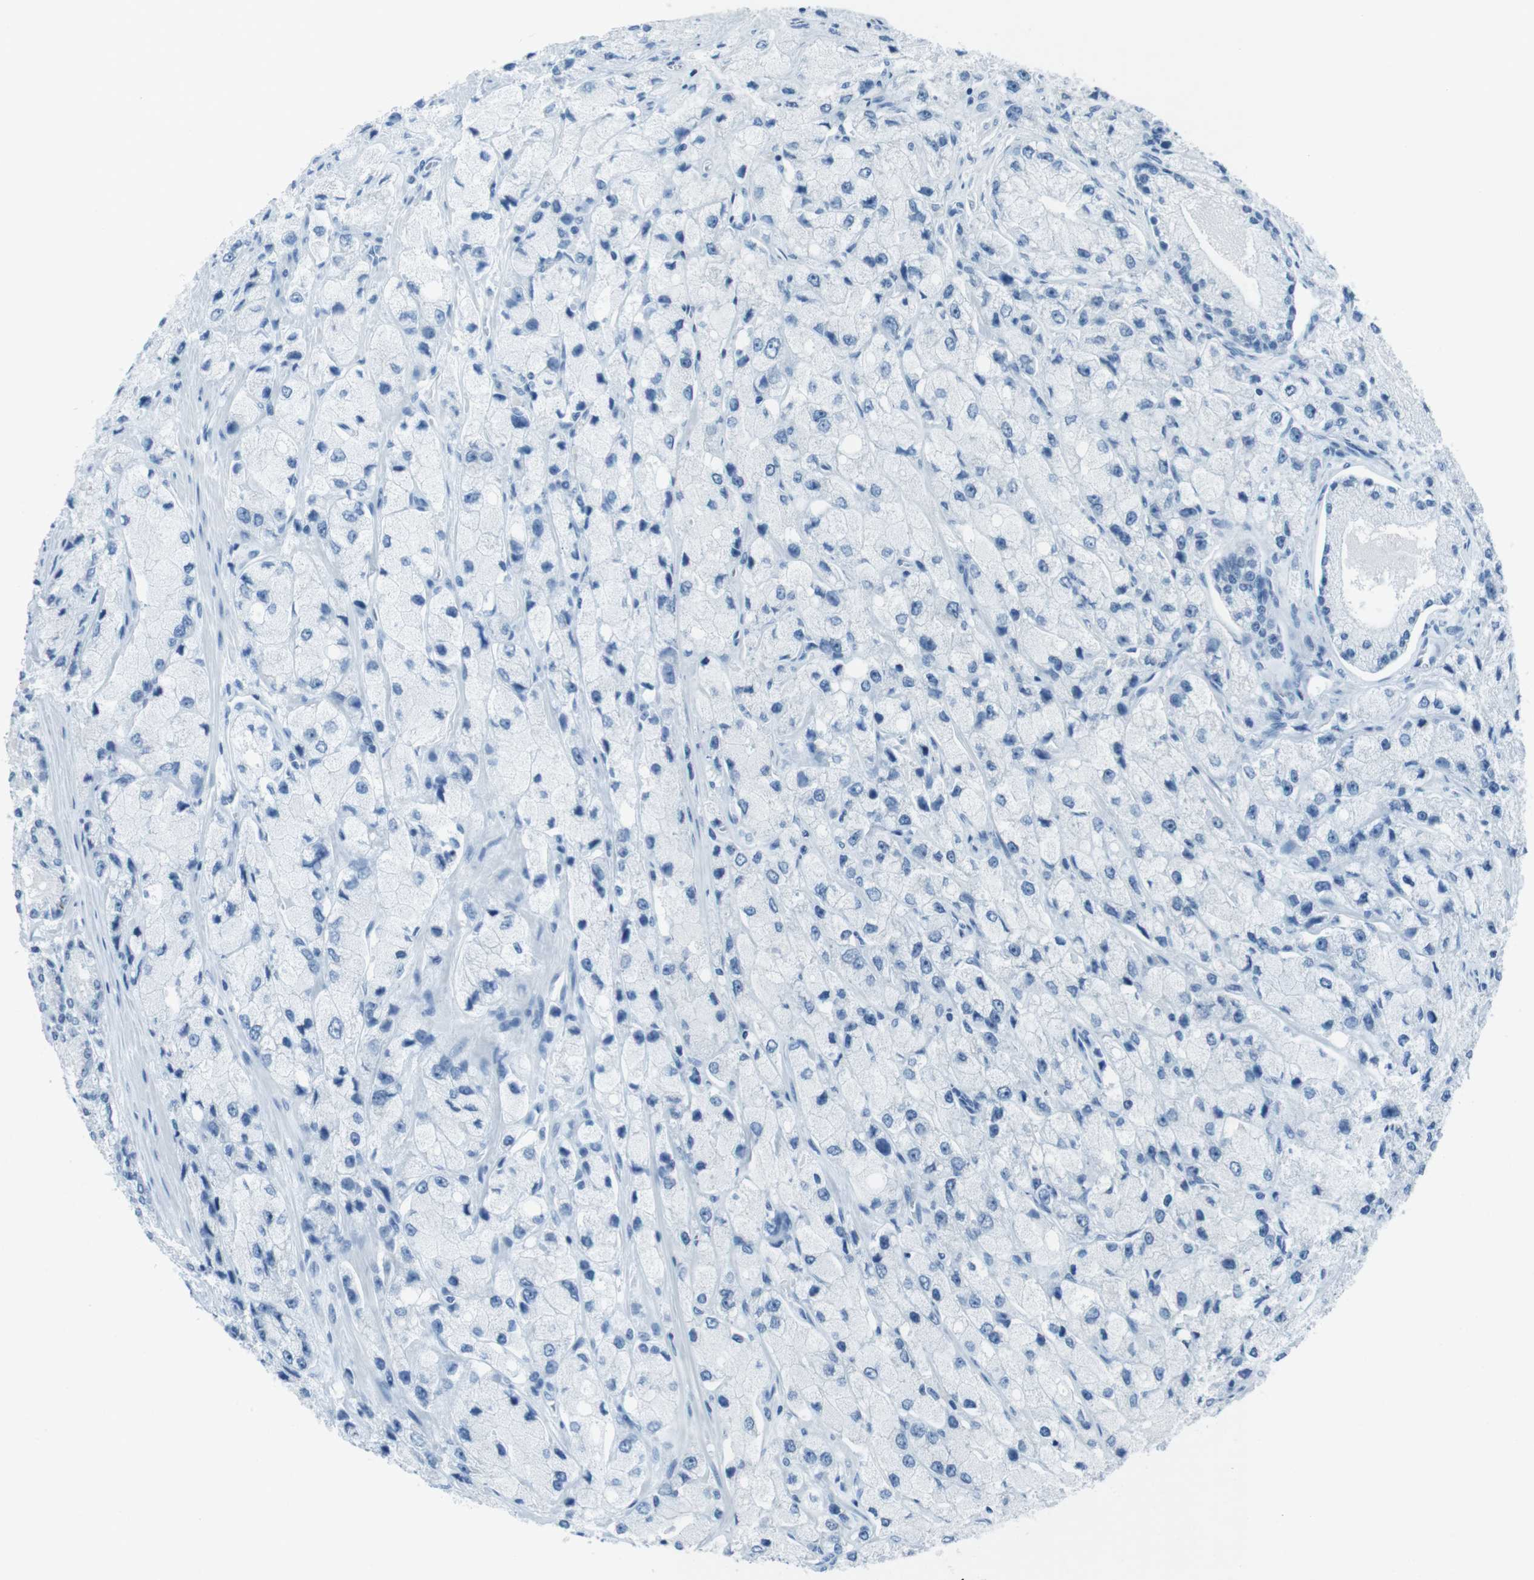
{"staining": {"intensity": "negative", "quantity": "none", "location": "none"}, "tissue": "prostate cancer", "cell_type": "Tumor cells", "image_type": "cancer", "snomed": [{"axis": "morphology", "description": "Adenocarcinoma, High grade"}, {"axis": "topography", "description": "Prostate"}], "caption": "Tumor cells are negative for brown protein staining in prostate cancer. Brightfield microscopy of IHC stained with DAB (brown) and hematoxylin (blue), captured at high magnification.", "gene": "TMEM207", "patient": {"sex": "male", "age": 58}}